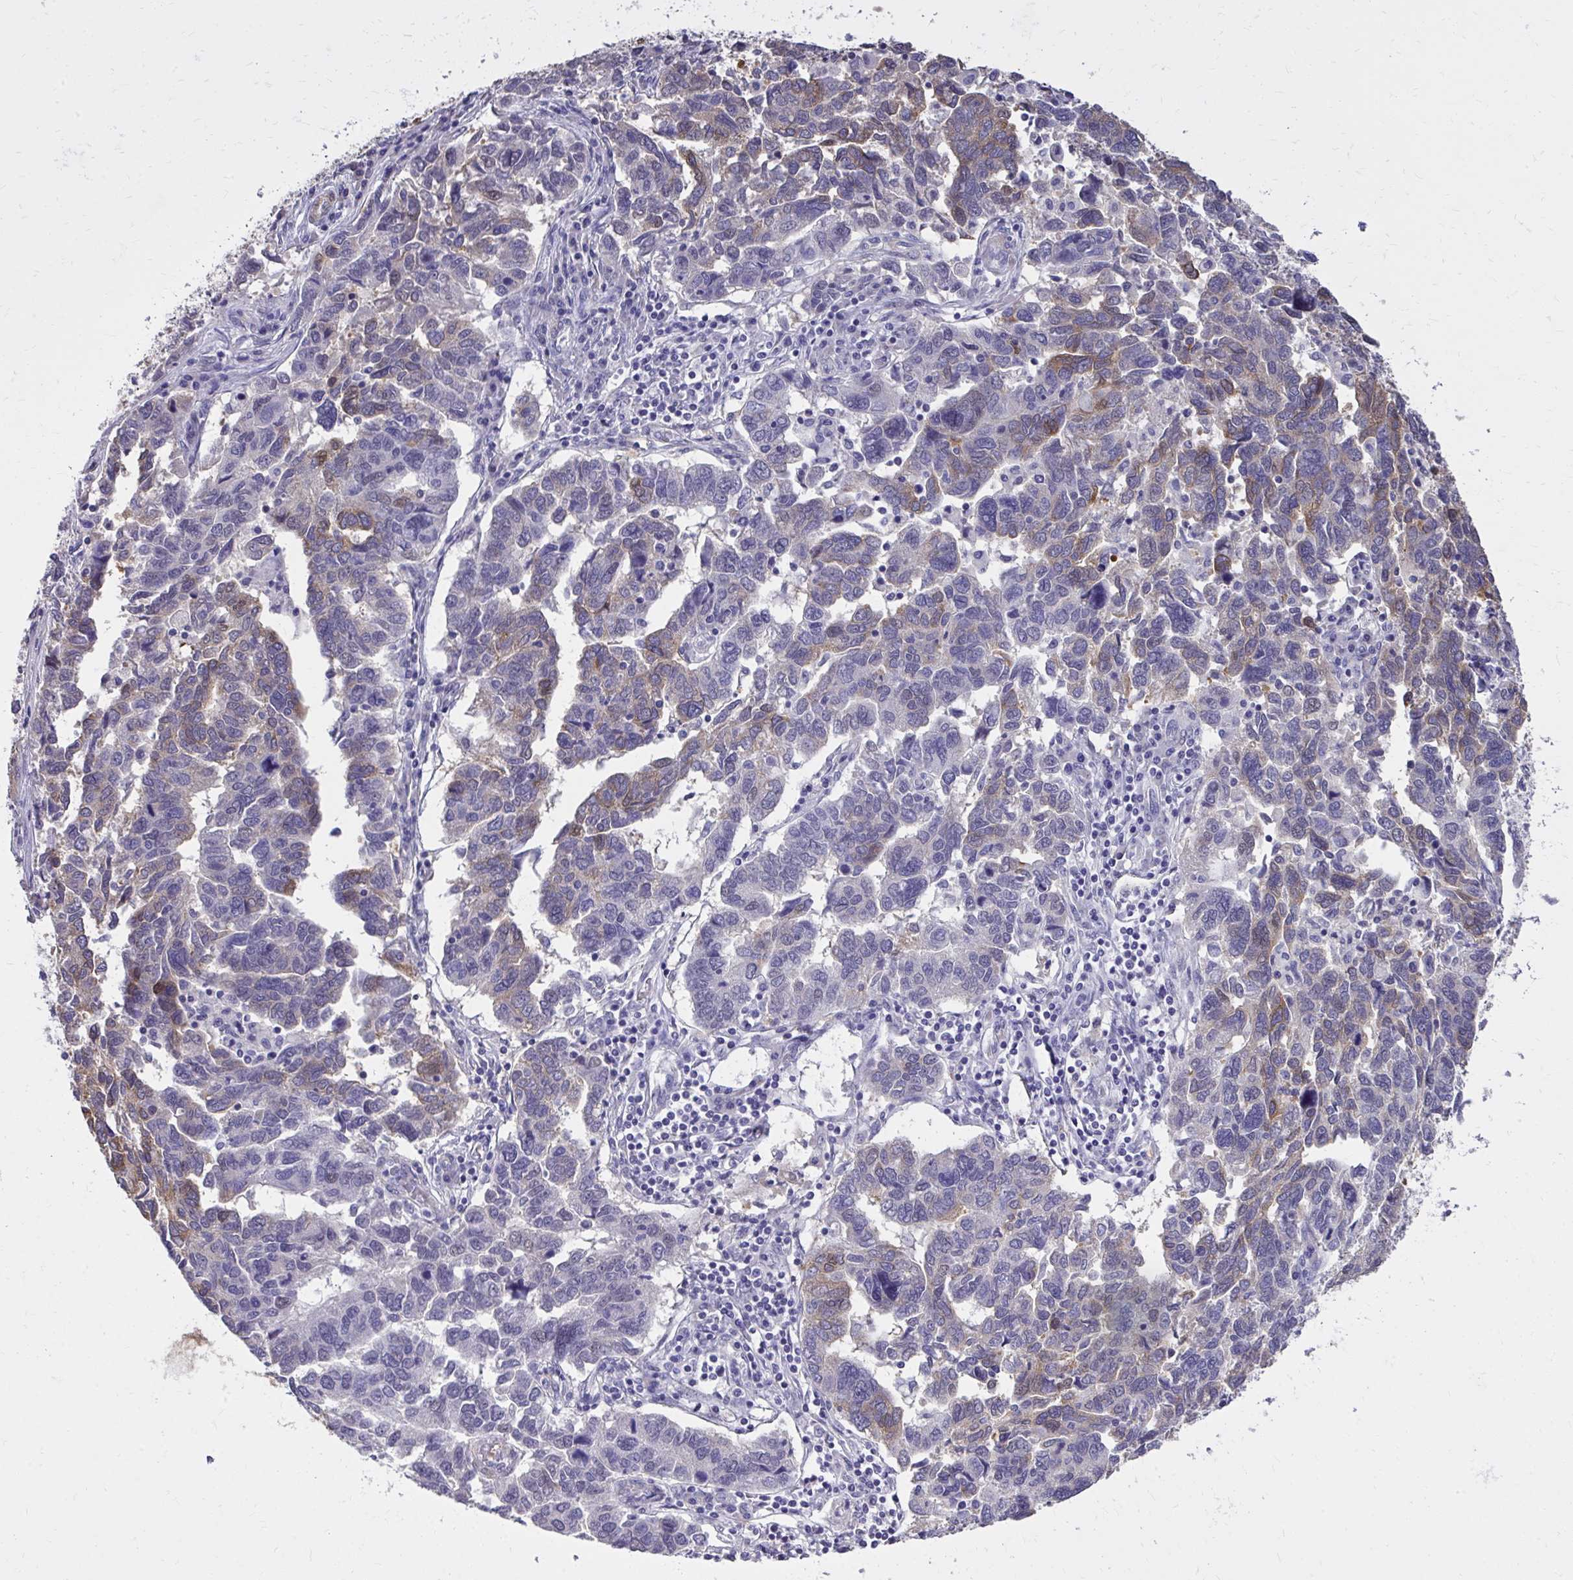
{"staining": {"intensity": "weak", "quantity": "25%-75%", "location": "cytoplasmic/membranous"}, "tissue": "ovarian cancer", "cell_type": "Tumor cells", "image_type": "cancer", "snomed": [{"axis": "morphology", "description": "Cystadenocarcinoma, serous, NOS"}, {"axis": "topography", "description": "Ovary"}], "caption": "Ovarian serous cystadenocarcinoma tissue demonstrates weak cytoplasmic/membranous expression in about 25%-75% of tumor cells", "gene": "EPB41L1", "patient": {"sex": "female", "age": 64}}